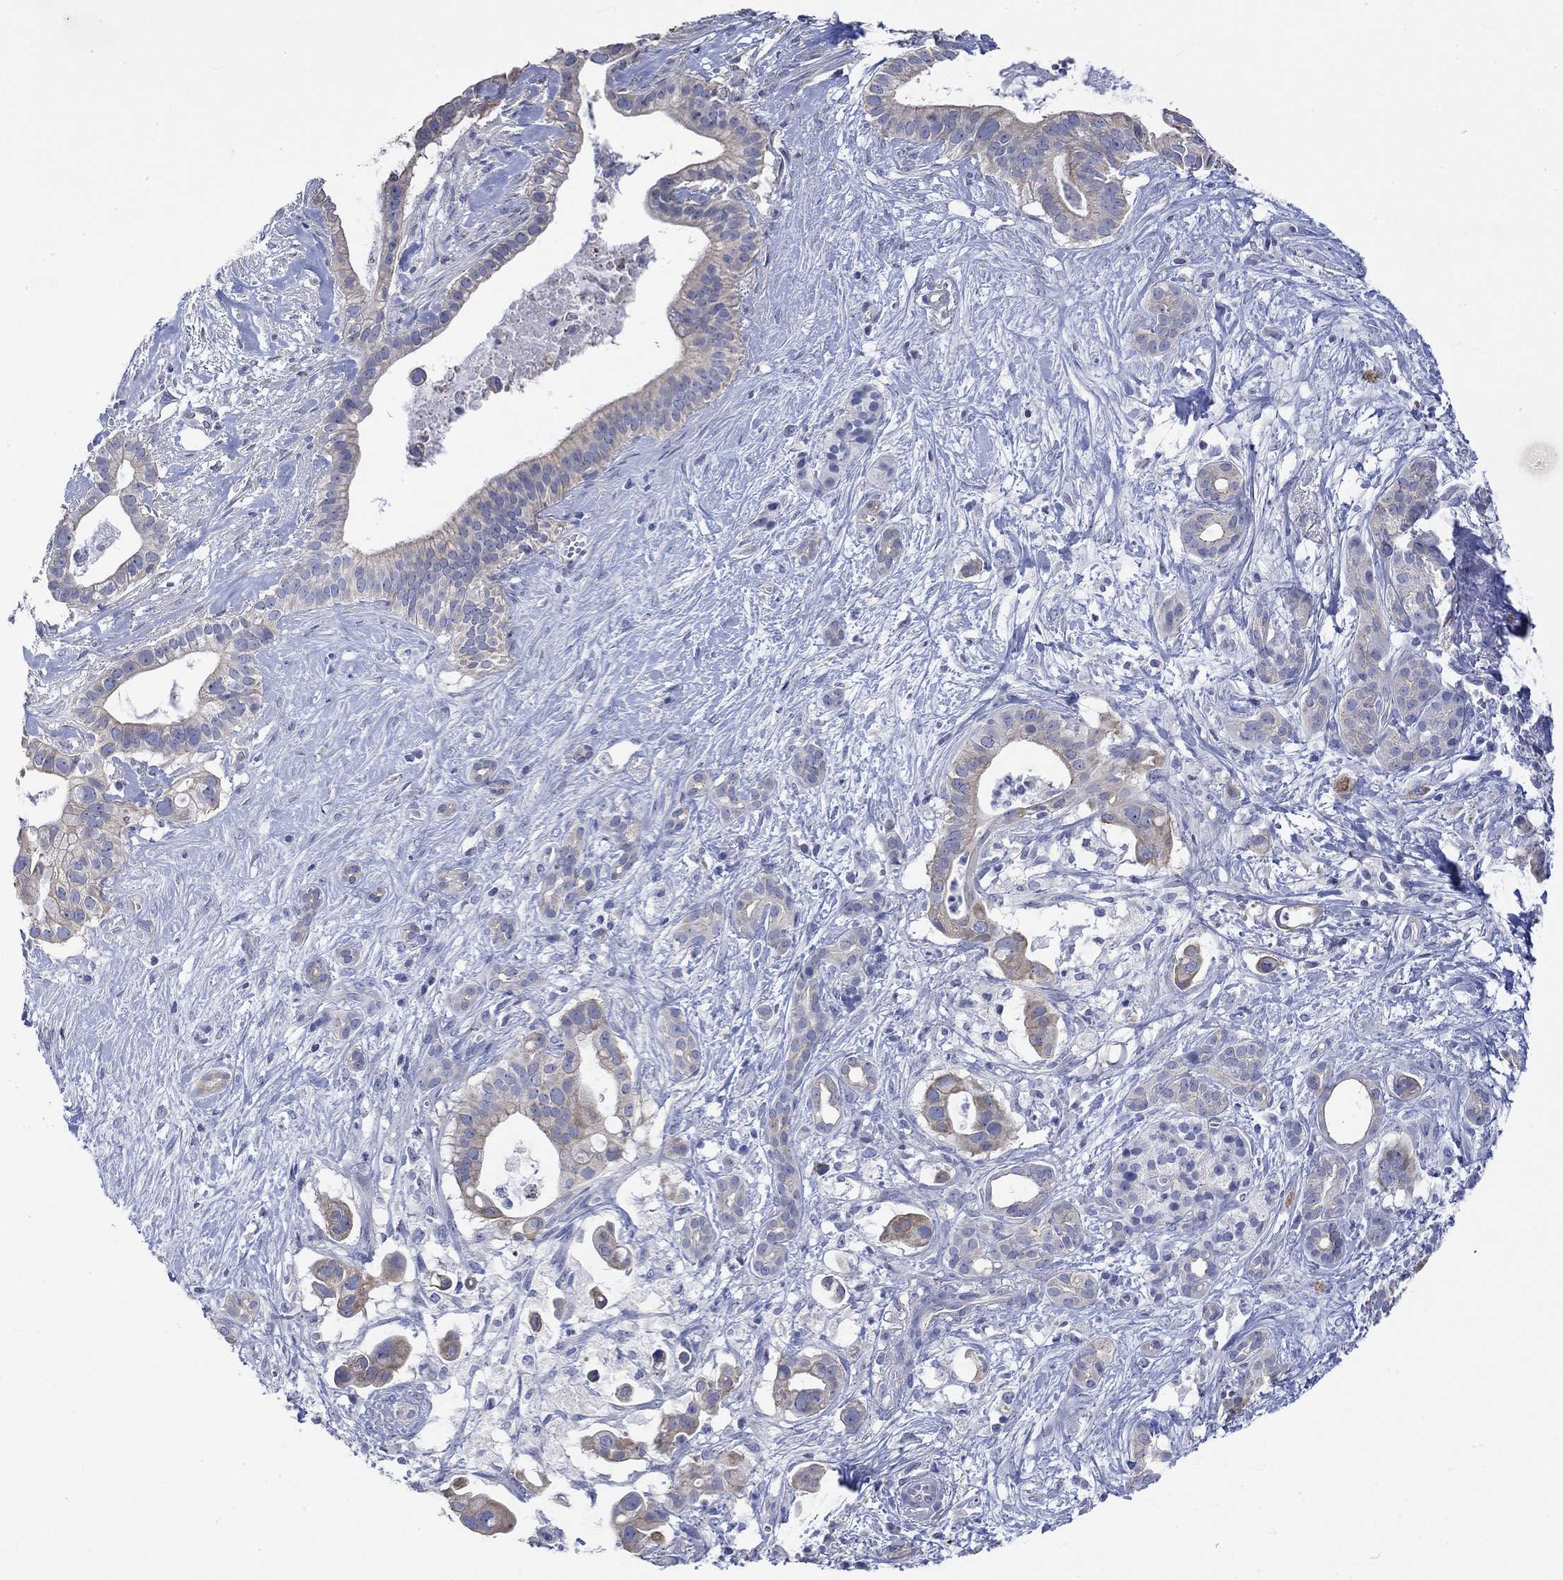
{"staining": {"intensity": "weak", "quantity": "25%-75%", "location": "cytoplasmic/membranous"}, "tissue": "pancreatic cancer", "cell_type": "Tumor cells", "image_type": "cancer", "snomed": [{"axis": "morphology", "description": "Adenocarcinoma, NOS"}, {"axis": "topography", "description": "Pancreas"}], "caption": "A brown stain shows weak cytoplasmic/membranous staining of a protein in pancreatic cancer (adenocarcinoma) tumor cells.", "gene": "AGRP", "patient": {"sex": "male", "age": 61}}